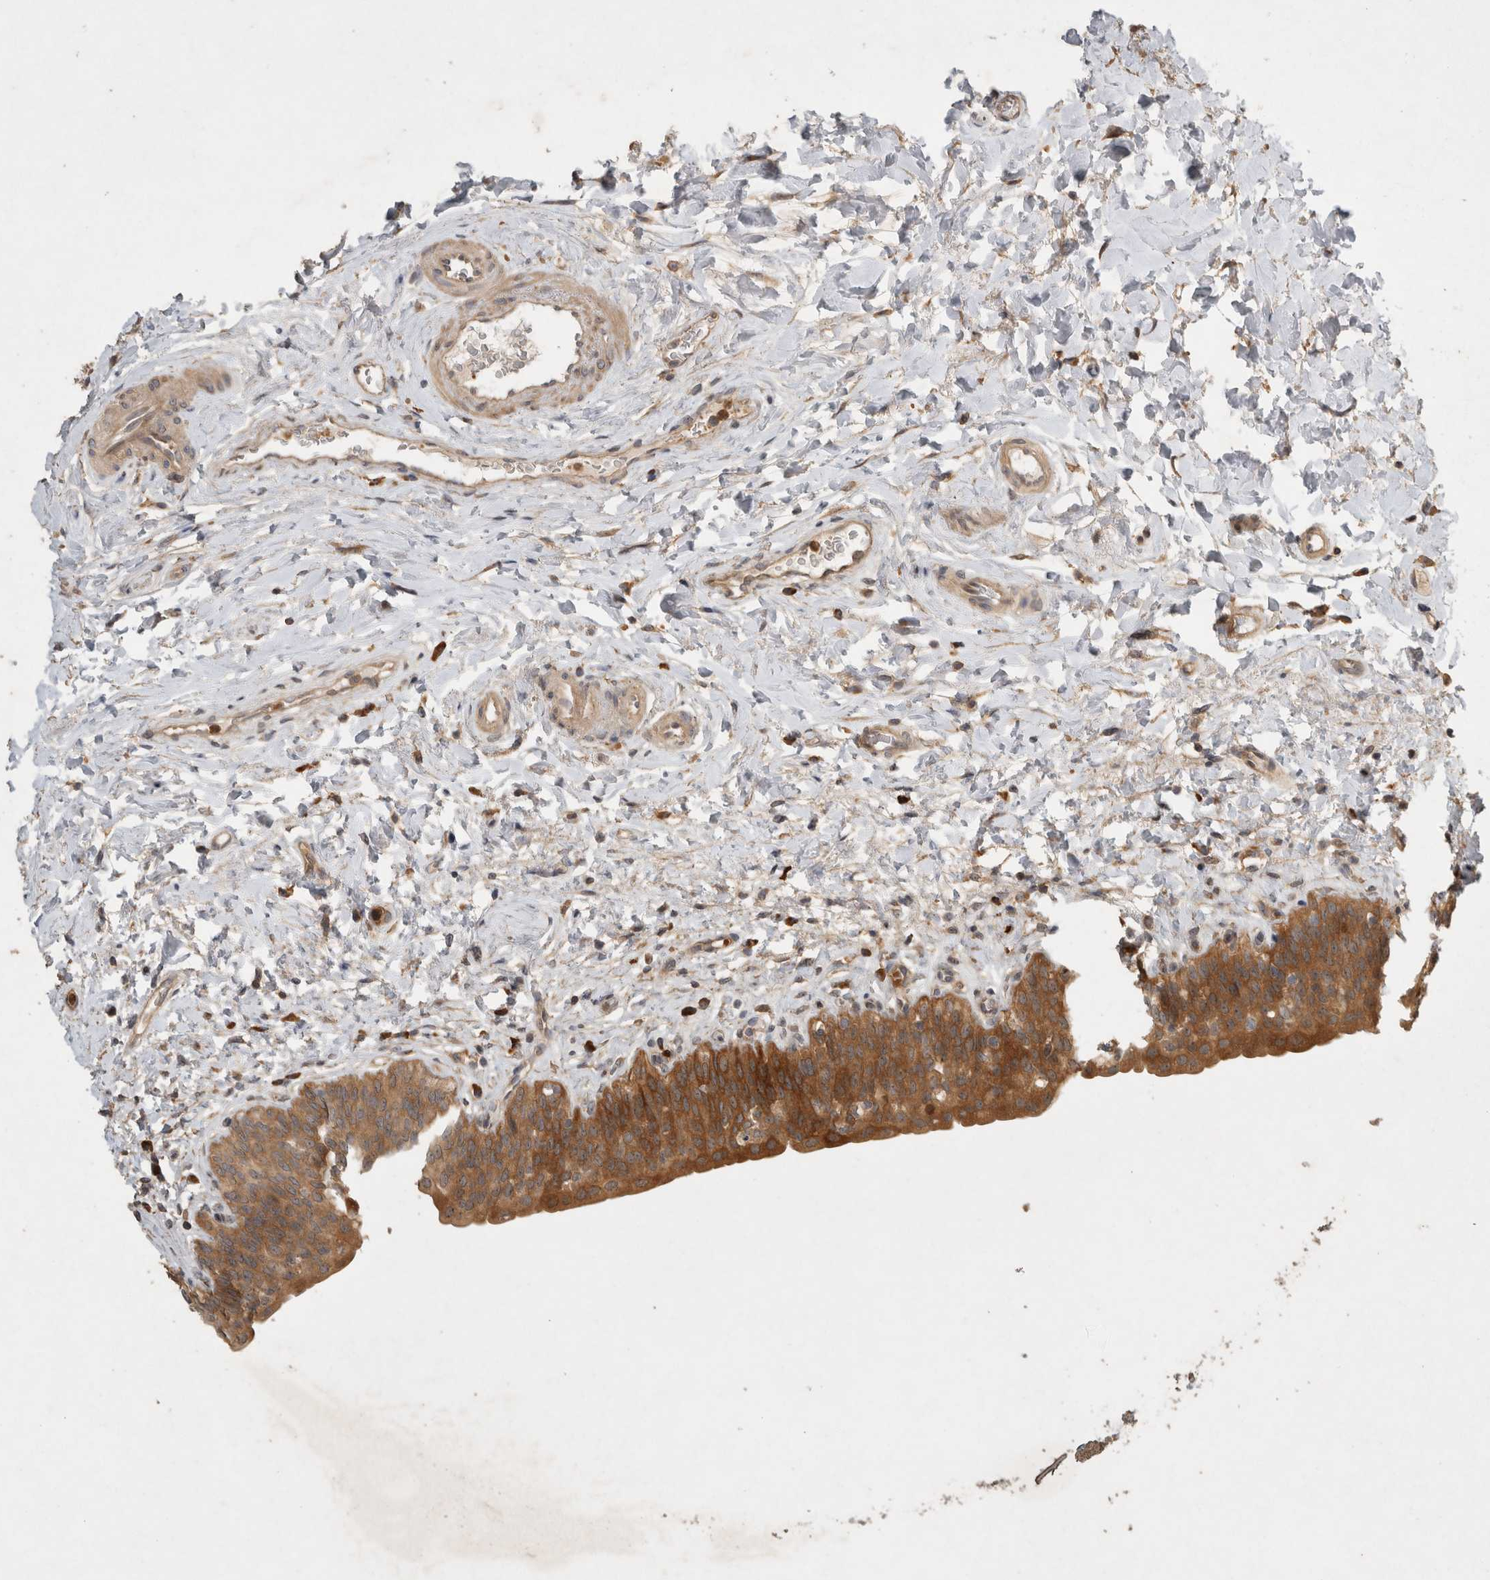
{"staining": {"intensity": "strong", "quantity": ">75%", "location": "cytoplasmic/membranous"}, "tissue": "urinary bladder", "cell_type": "Urothelial cells", "image_type": "normal", "snomed": [{"axis": "morphology", "description": "Normal tissue, NOS"}, {"axis": "topography", "description": "Urinary bladder"}], "caption": "Protein expression analysis of benign human urinary bladder reveals strong cytoplasmic/membranous positivity in about >75% of urothelial cells.", "gene": "VEPH1", "patient": {"sex": "male", "age": 83}}